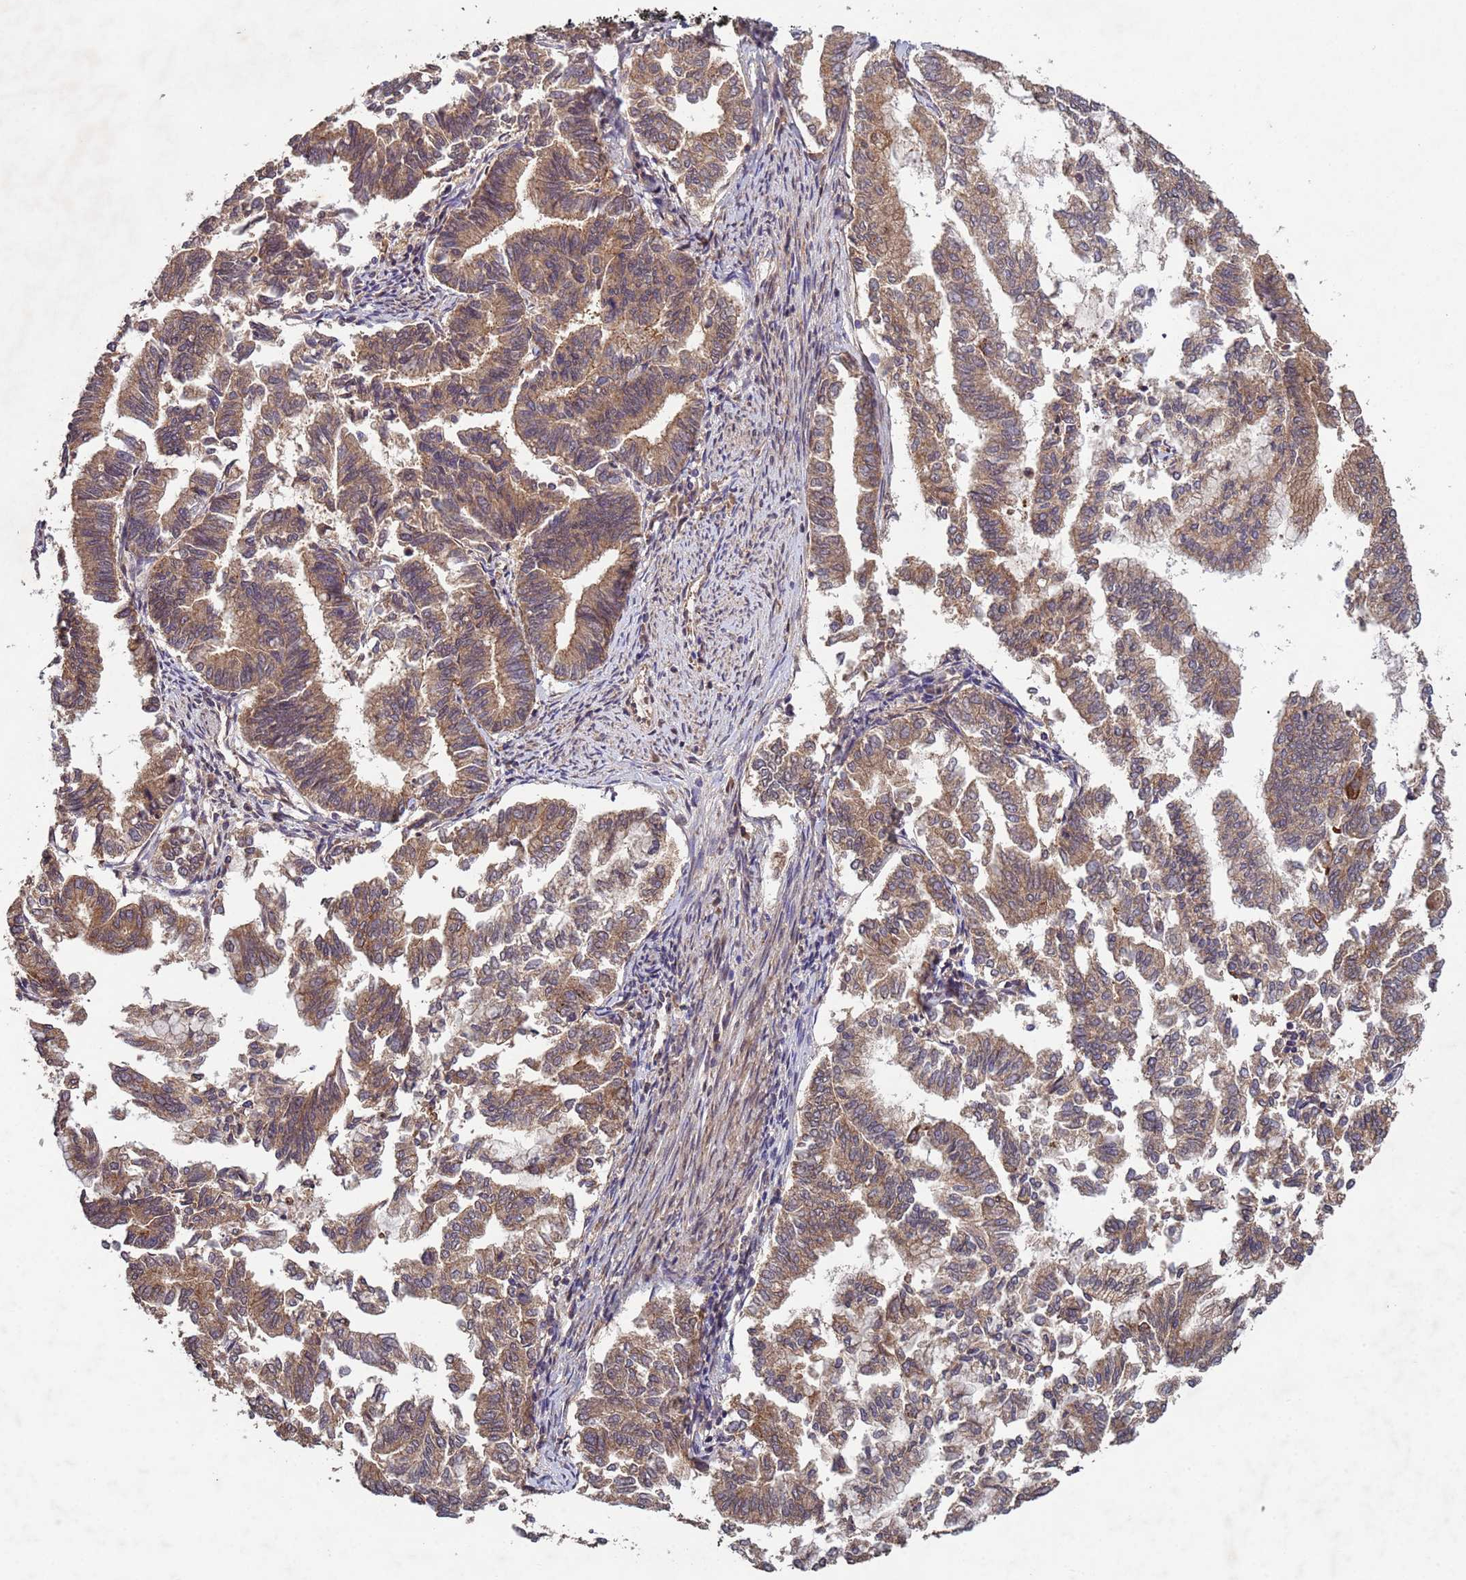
{"staining": {"intensity": "moderate", "quantity": ">75%", "location": "cytoplasmic/membranous"}, "tissue": "endometrial cancer", "cell_type": "Tumor cells", "image_type": "cancer", "snomed": [{"axis": "morphology", "description": "Adenocarcinoma, NOS"}, {"axis": "topography", "description": "Endometrium"}], "caption": "Immunohistochemistry staining of endometrial adenocarcinoma, which demonstrates medium levels of moderate cytoplasmic/membranous expression in about >75% of tumor cells indicating moderate cytoplasmic/membranous protein staining. The staining was performed using DAB (3,3'-diaminobenzidine) (brown) for protein detection and nuclei were counterstained in hematoxylin (blue).", "gene": "FASTKD1", "patient": {"sex": "female", "age": 79}}